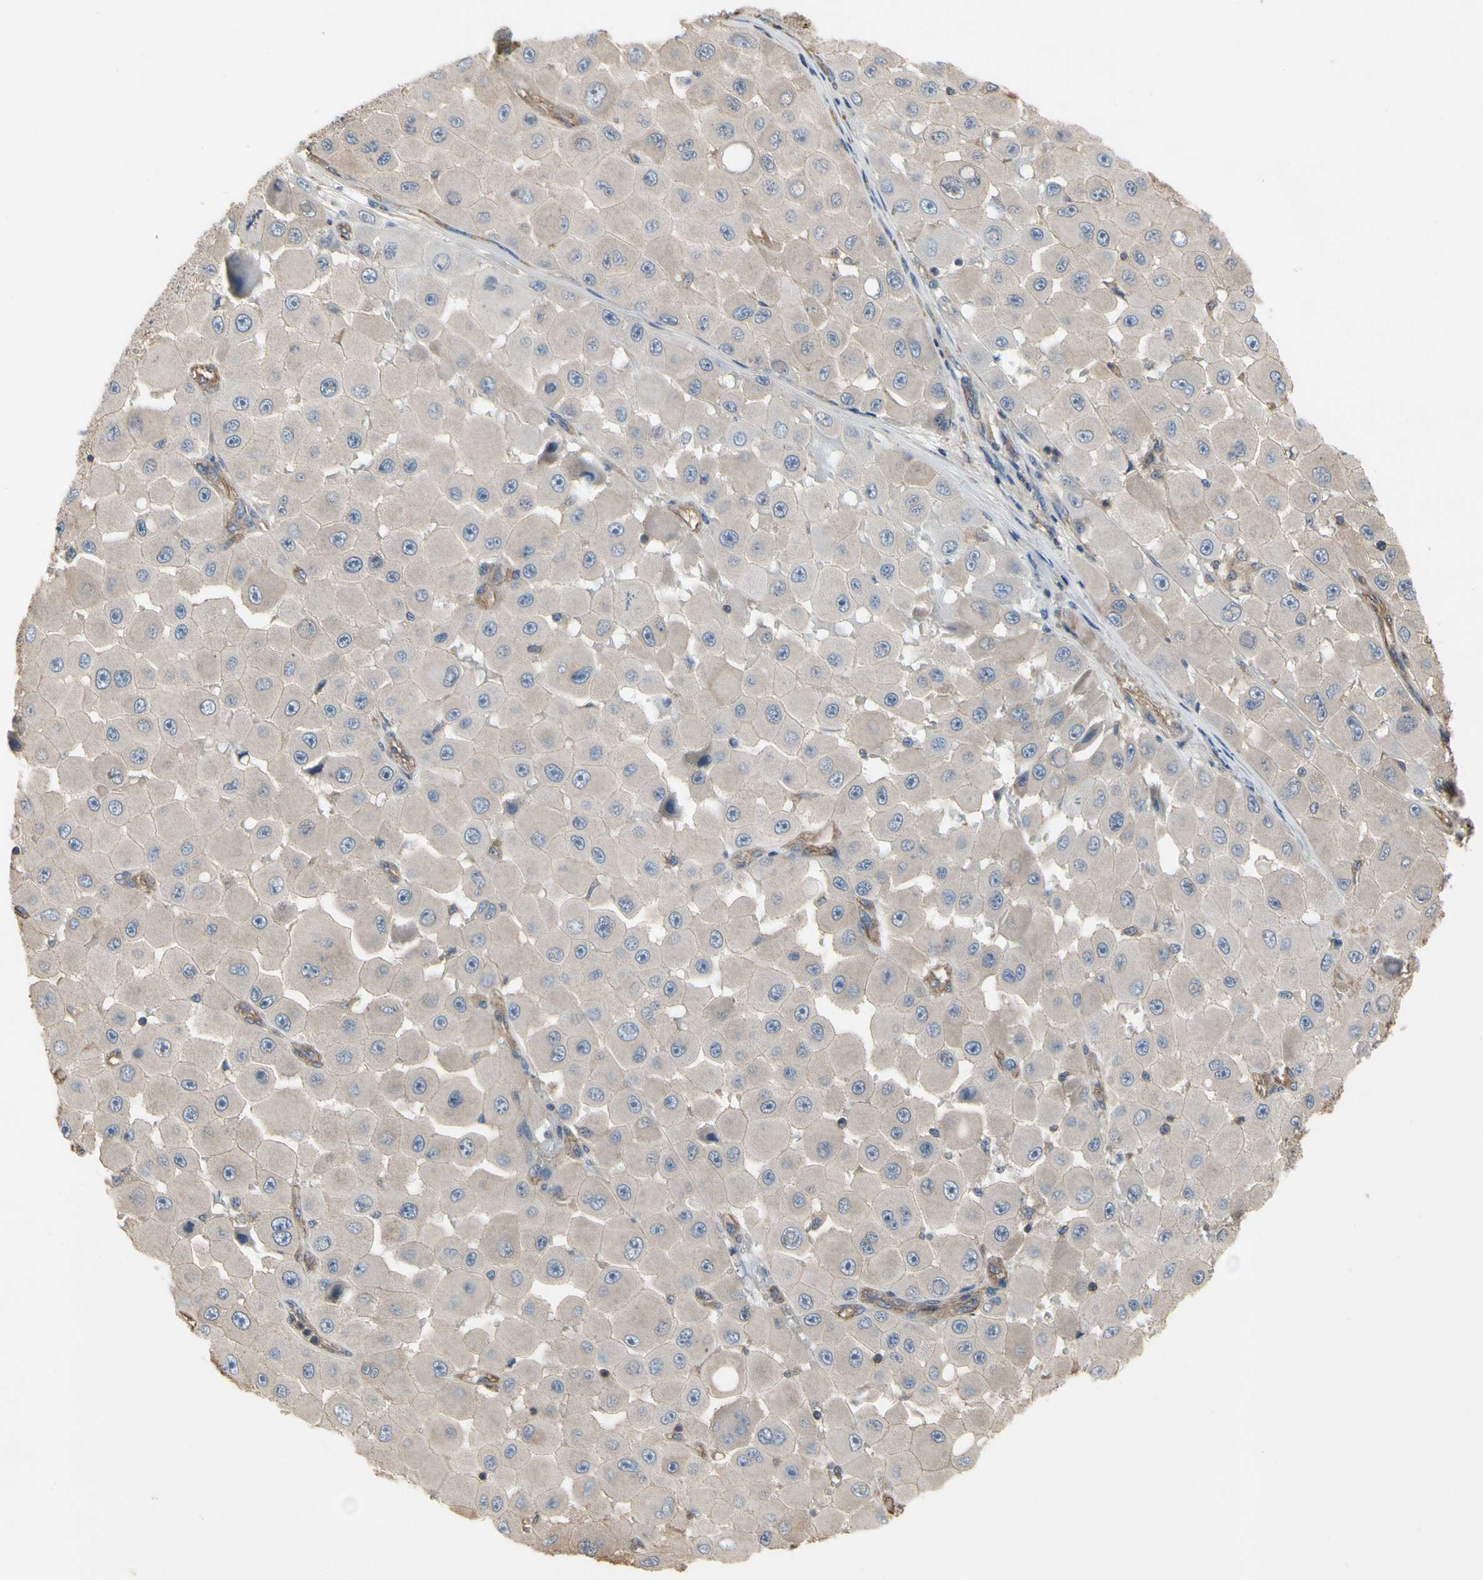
{"staining": {"intensity": "weak", "quantity": "25%-75%", "location": "cytoplasmic/membranous"}, "tissue": "melanoma", "cell_type": "Tumor cells", "image_type": "cancer", "snomed": [{"axis": "morphology", "description": "Malignant melanoma, NOS"}, {"axis": "topography", "description": "Skin"}], "caption": "This histopathology image exhibits malignant melanoma stained with immunohistochemistry (IHC) to label a protein in brown. The cytoplasmic/membranous of tumor cells show weak positivity for the protein. Nuclei are counter-stained blue.", "gene": "PDZK1", "patient": {"sex": "female", "age": 81}}